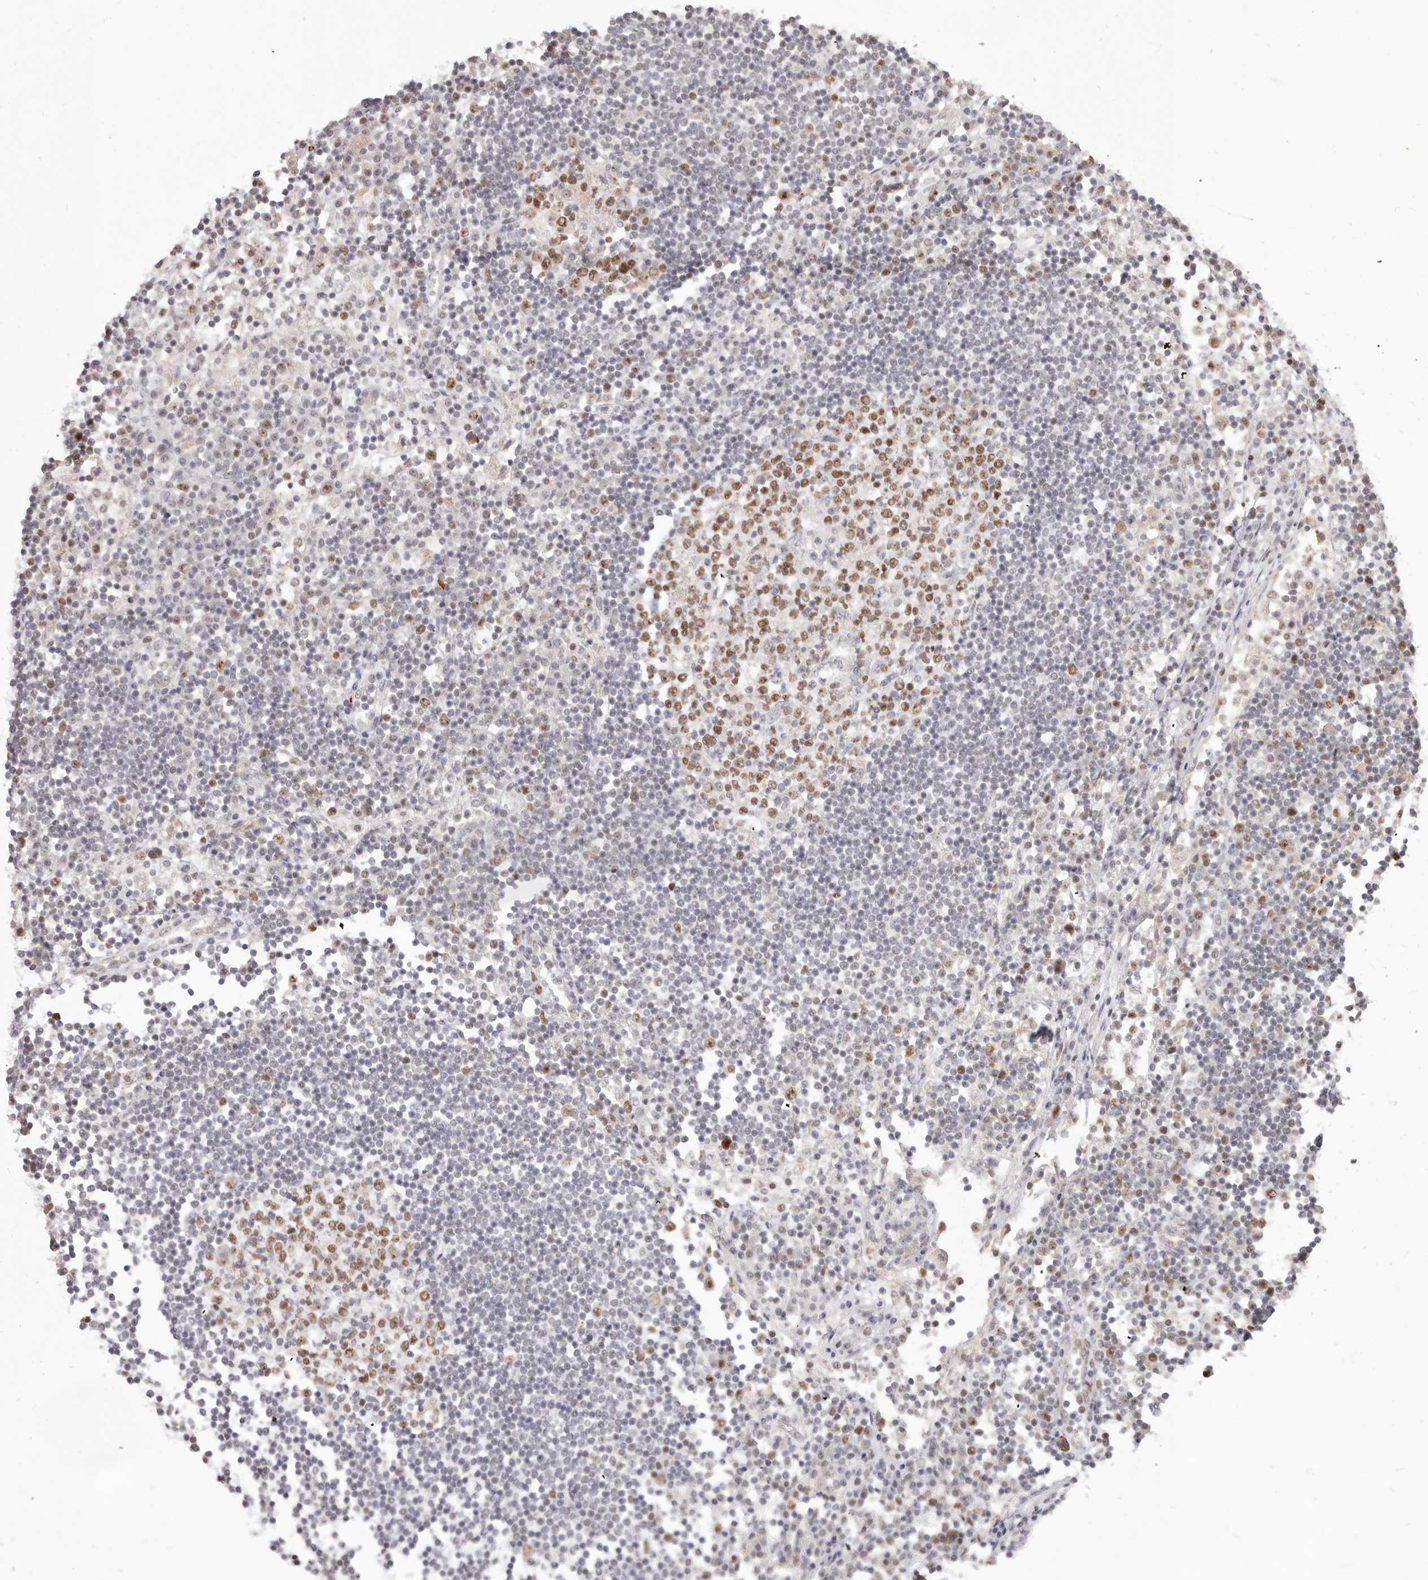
{"staining": {"intensity": "moderate", "quantity": ">75%", "location": "nuclear"}, "tissue": "lymph node", "cell_type": "Germinal center cells", "image_type": "normal", "snomed": [{"axis": "morphology", "description": "Normal tissue, NOS"}, {"axis": "topography", "description": "Lymph node"}], "caption": "A high-resolution micrograph shows immunohistochemistry staining of normal lymph node, which demonstrates moderate nuclear expression in approximately >75% of germinal center cells.", "gene": "RFC2", "patient": {"sex": "female", "age": 53}}